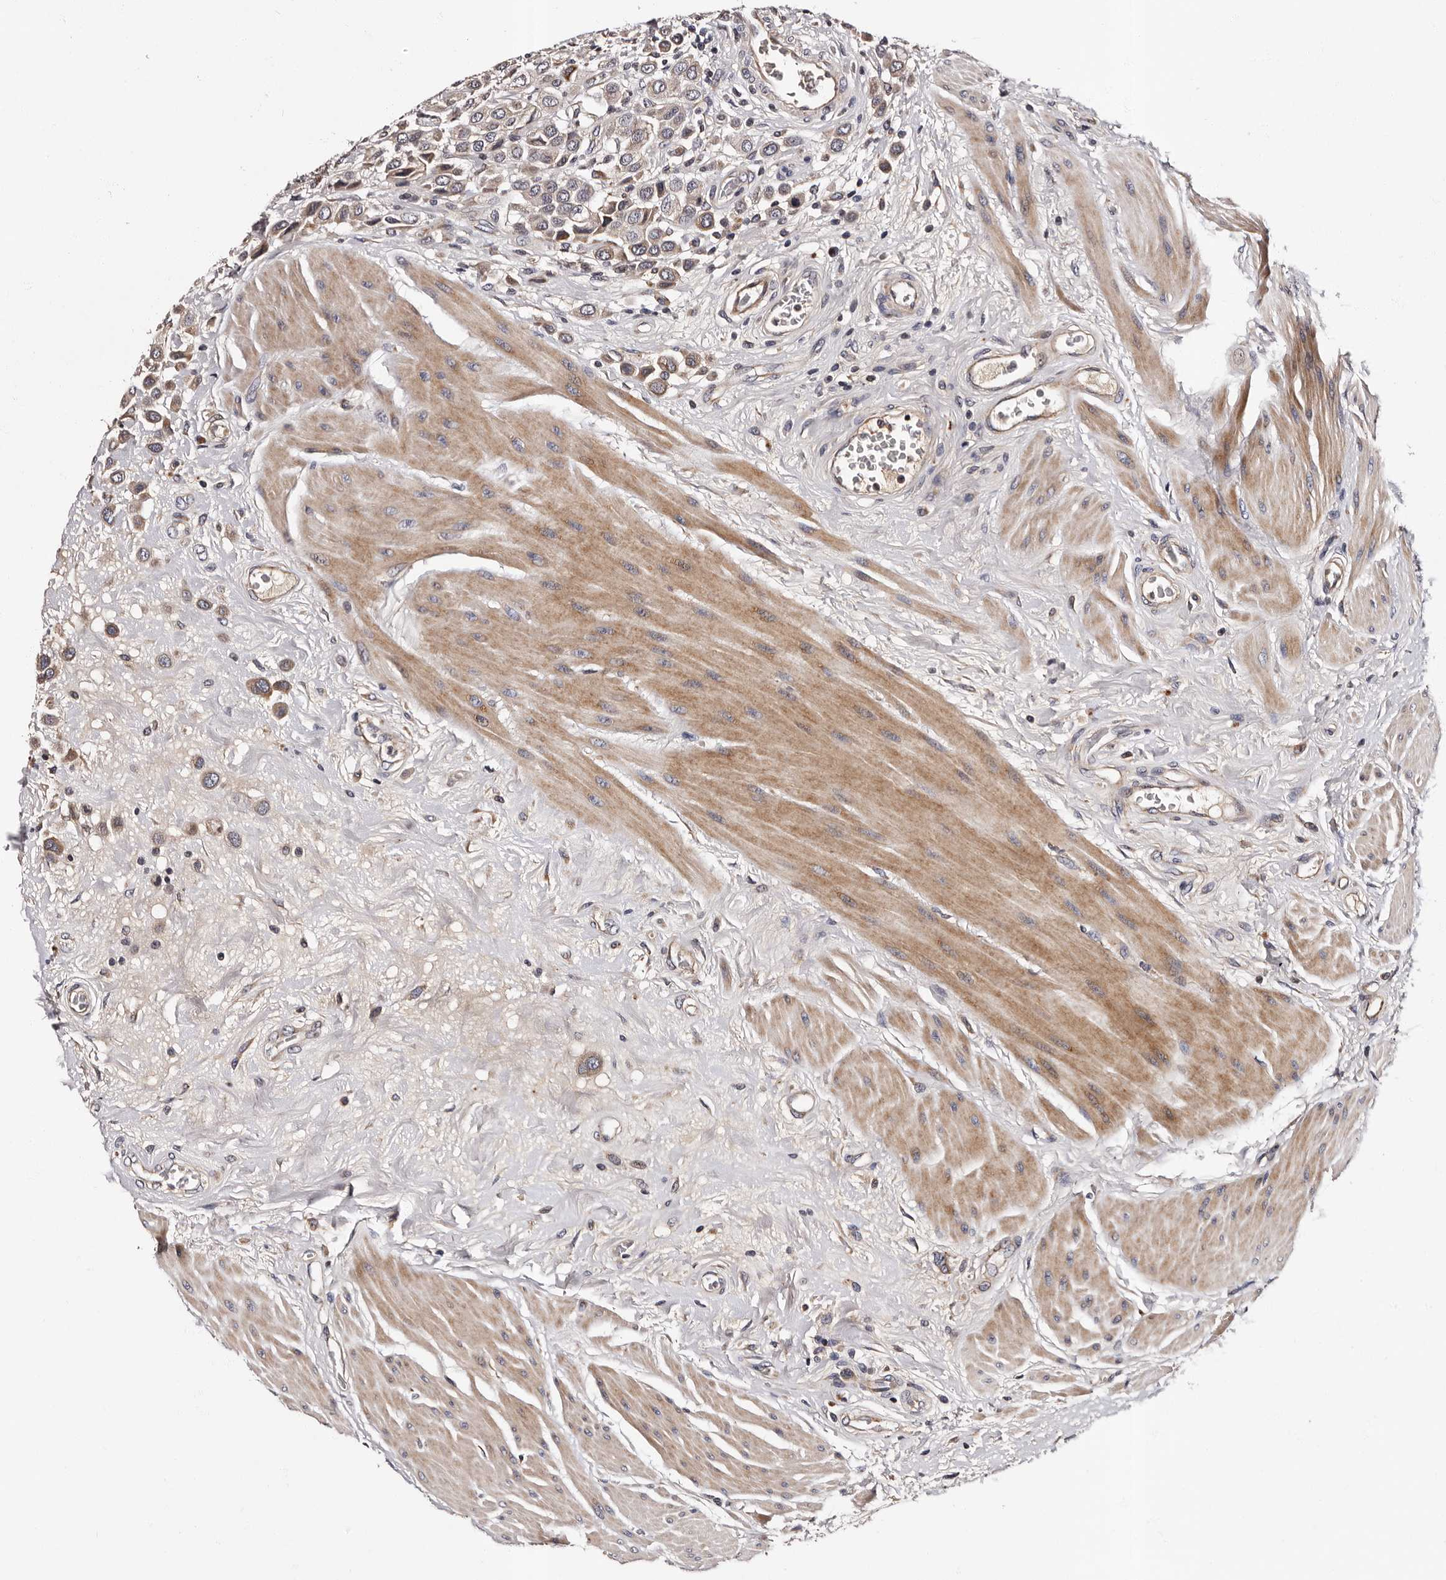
{"staining": {"intensity": "weak", "quantity": ">75%", "location": "cytoplasmic/membranous"}, "tissue": "urothelial cancer", "cell_type": "Tumor cells", "image_type": "cancer", "snomed": [{"axis": "morphology", "description": "Urothelial carcinoma, High grade"}, {"axis": "topography", "description": "Urinary bladder"}], "caption": "Immunohistochemistry (IHC) micrograph of human urothelial carcinoma (high-grade) stained for a protein (brown), which reveals low levels of weak cytoplasmic/membranous expression in about >75% of tumor cells.", "gene": "ADCK5", "patient": {"sex": "male", "age": 50}}